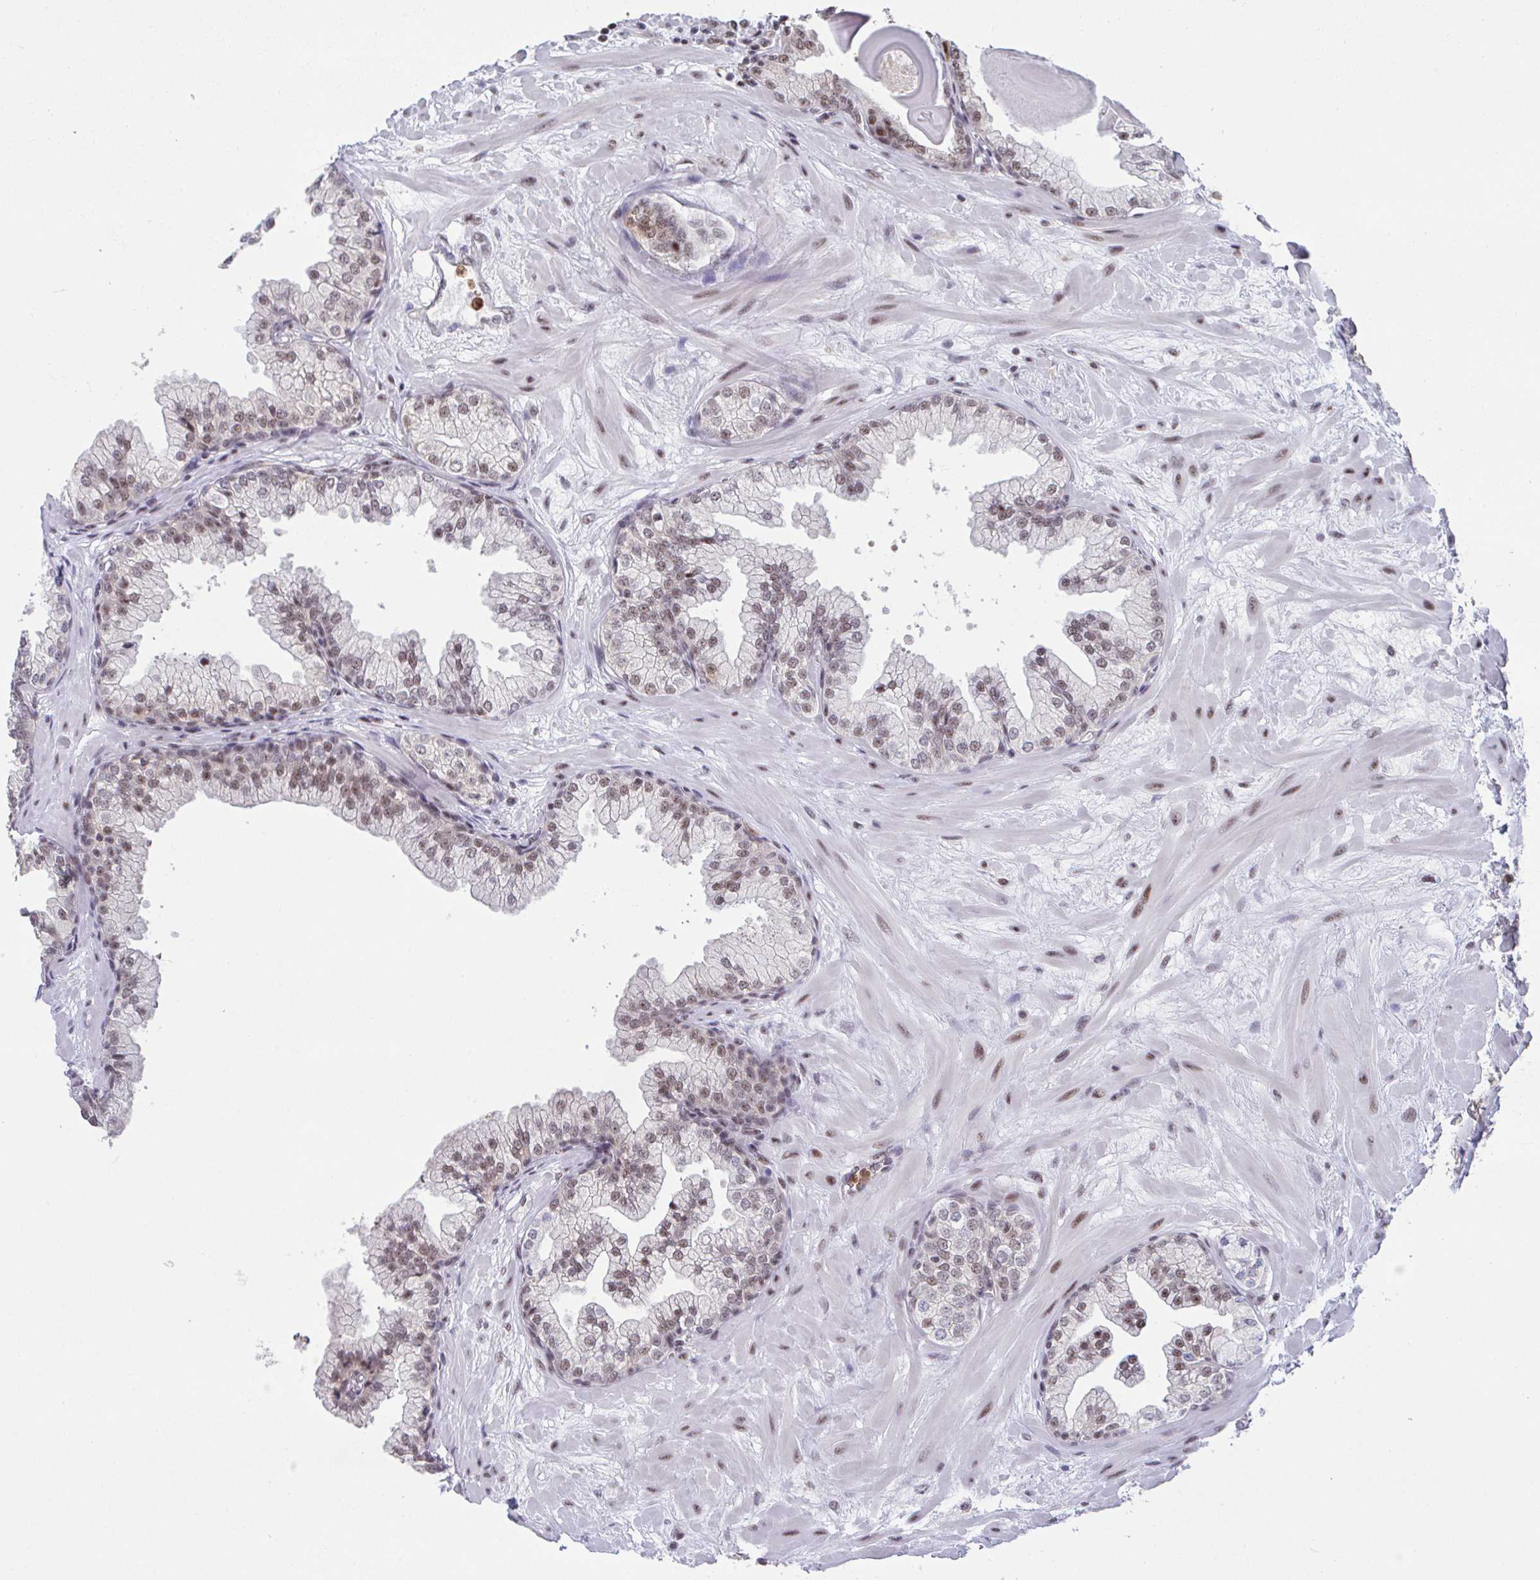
{"staining": {"intensity": "moderate", "quantity": ">75%", "location": "nuclear"}, "tissue": "prostate", "cell_type": "Glandular cells", "image_type": "normal", "snomed": [{"axis": "morphology", "description": "Normal tissue, NOS"}, {"axis": "topography", "description": "Prostate"}, {"axis": "topography", "description": "Peripheral nerve tissue"}], "caption": "Brown immunohistochemical staining in unremarkable prostate displays moderate nuclear positivity in about >75% of glandular cells.", "gene": "OR6K3", "patient": {"sex": "male", "age": 61}}